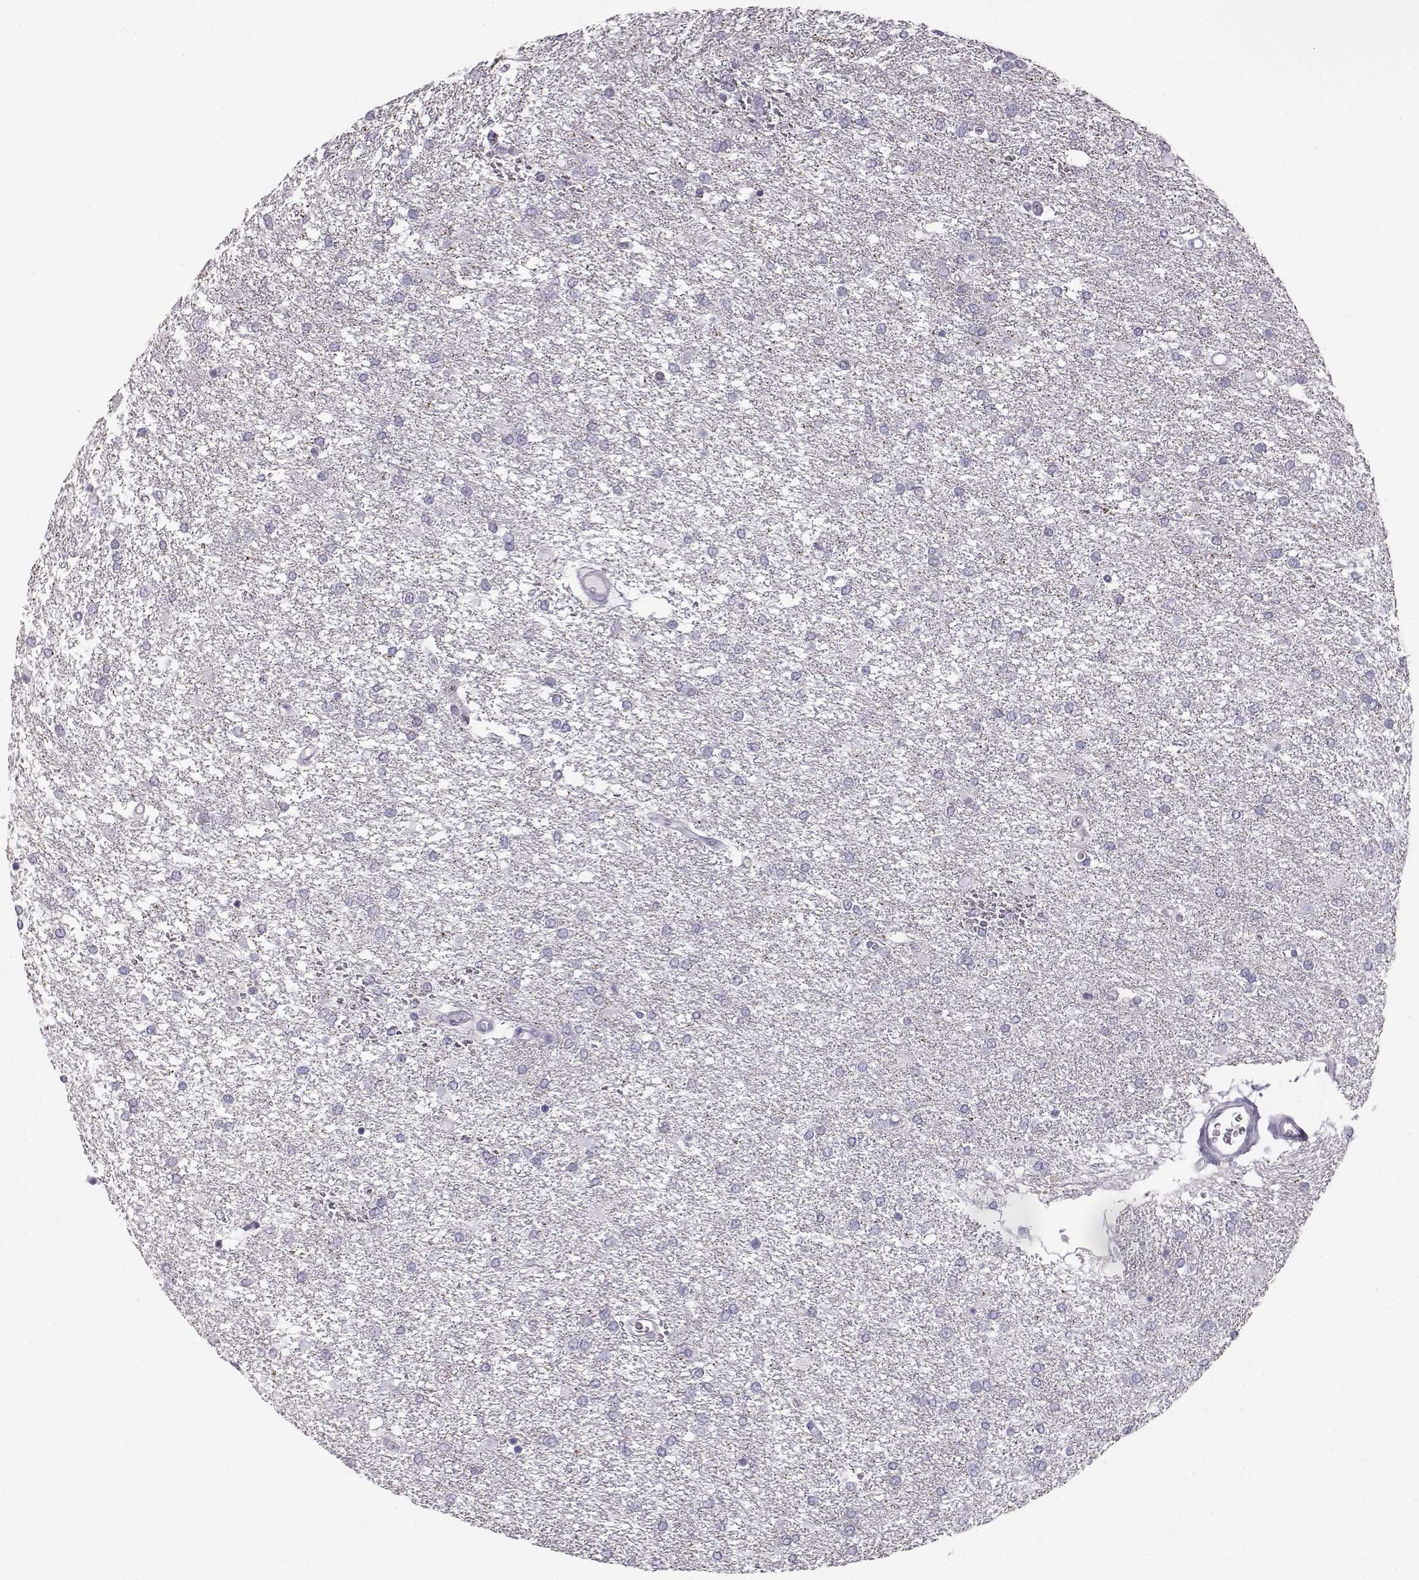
{"staining": {"intensity": "negative", "quantity": "none", "location": "none"}, "tissue": "glioma", "cell_type": "Tumor cells", "image_type": "cancer", "snomed": [{"axis": "morphology", "description": "Glioma, malignant, High grade"}, {"axis": "topography", "description": "Brain"}], "caption": "The histopathology image exhibits no staining of tumor cells in malignant glioma (high-grade).", "gene": "MYCBPAP", "patient": {"sex": "female", "age": 61}}